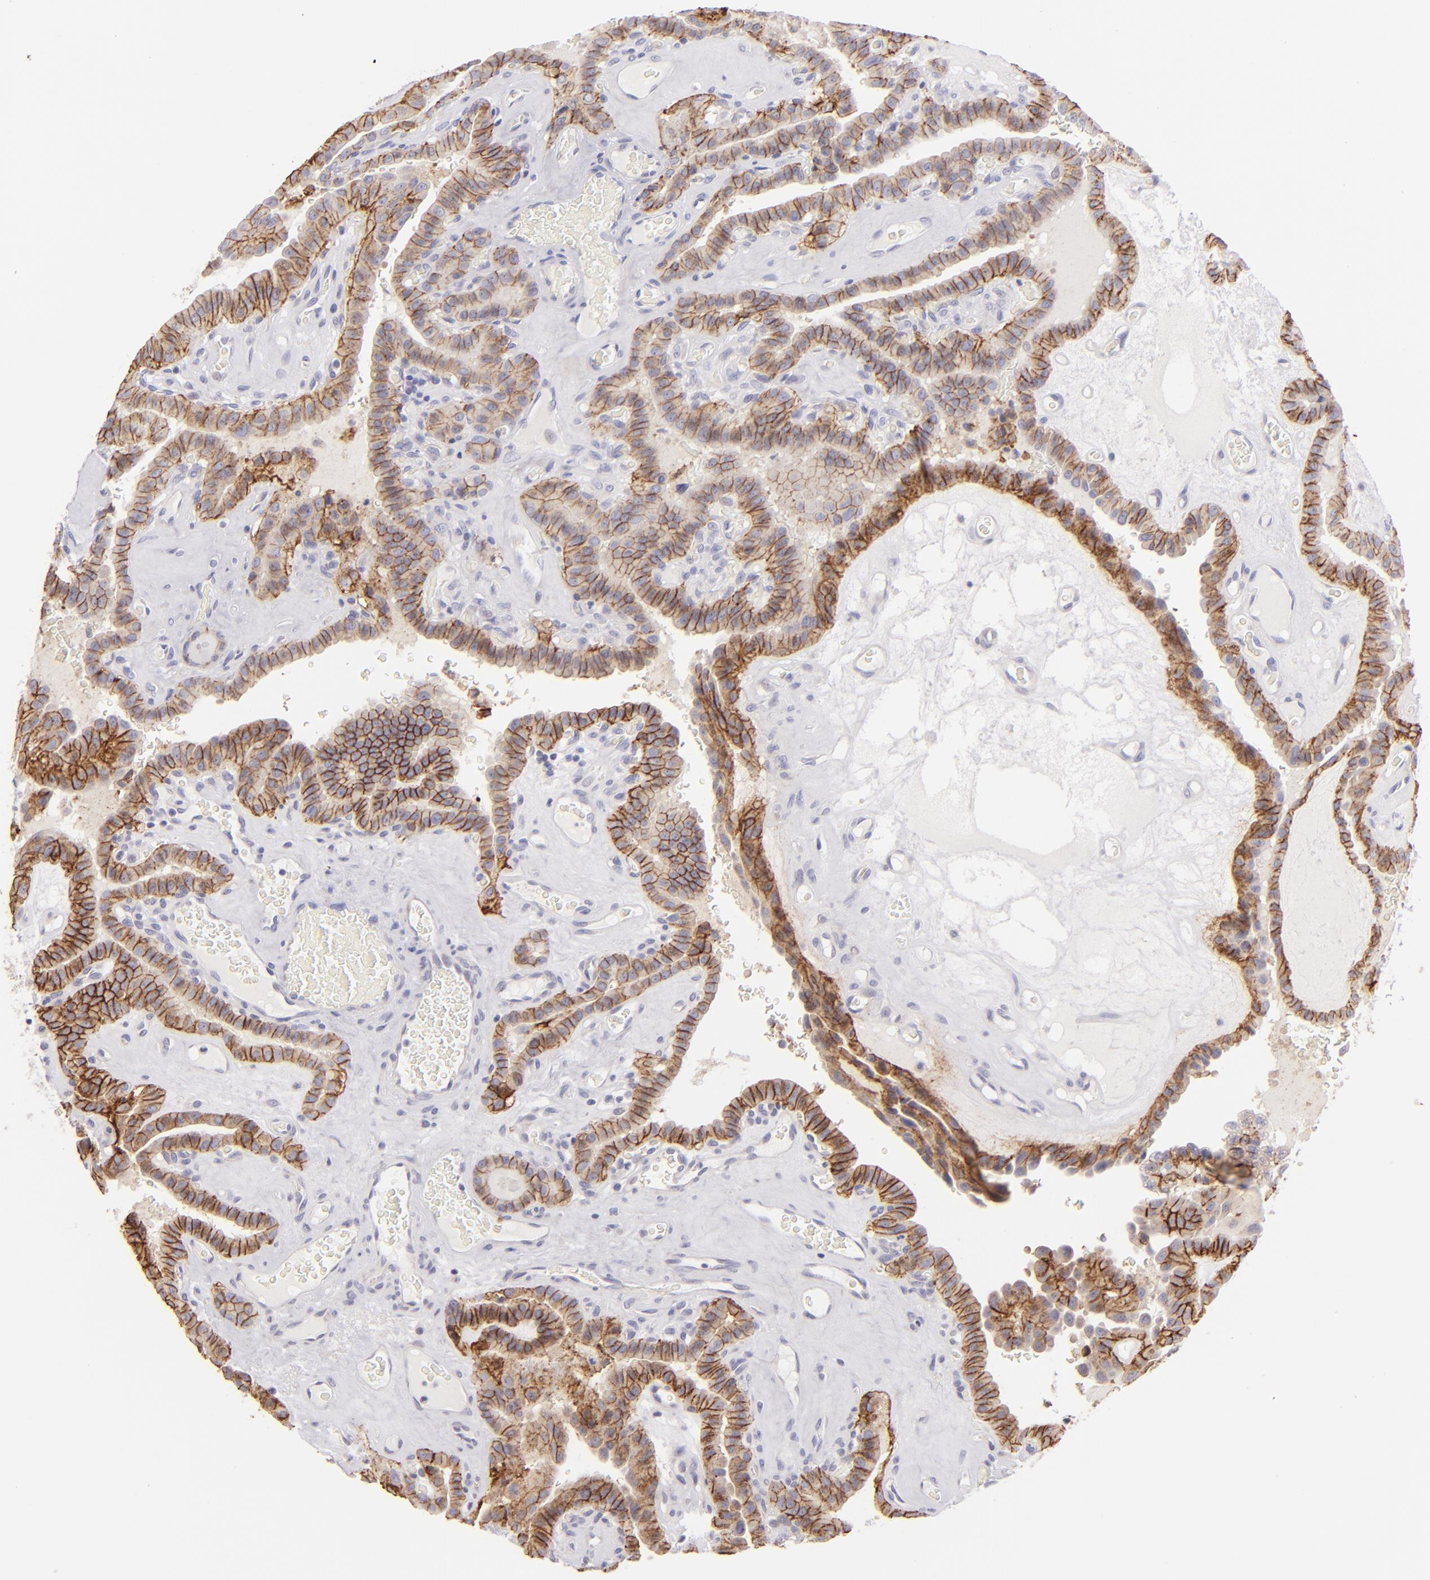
{"staining": {"intensity": "moderate", "quantity": ">75%", "location": "cytoplasmic/membranous"}, "tissue": "thyroid cancer", "cell_type": "Tumor cells", "image_type": "cancer", "snomed": [{"axis": "morphology", "description": "Papillary adenocarcinoma, NOS"}, {"axis": "topography", "description": "Thyroid gland"}], "caption": "IHC micrograph of neoplastic tissue: thyroid cancer (papillary adenocarcinoma) stained using IHC displays medium levels of moderate protein expression localized specifically in the cytoplasmic/membranous of tumor cells, appearing as a cytoplasmic/membranous brown color.", "gene": "CLDN4", "patient": {"sex": "male", "age": 87}}